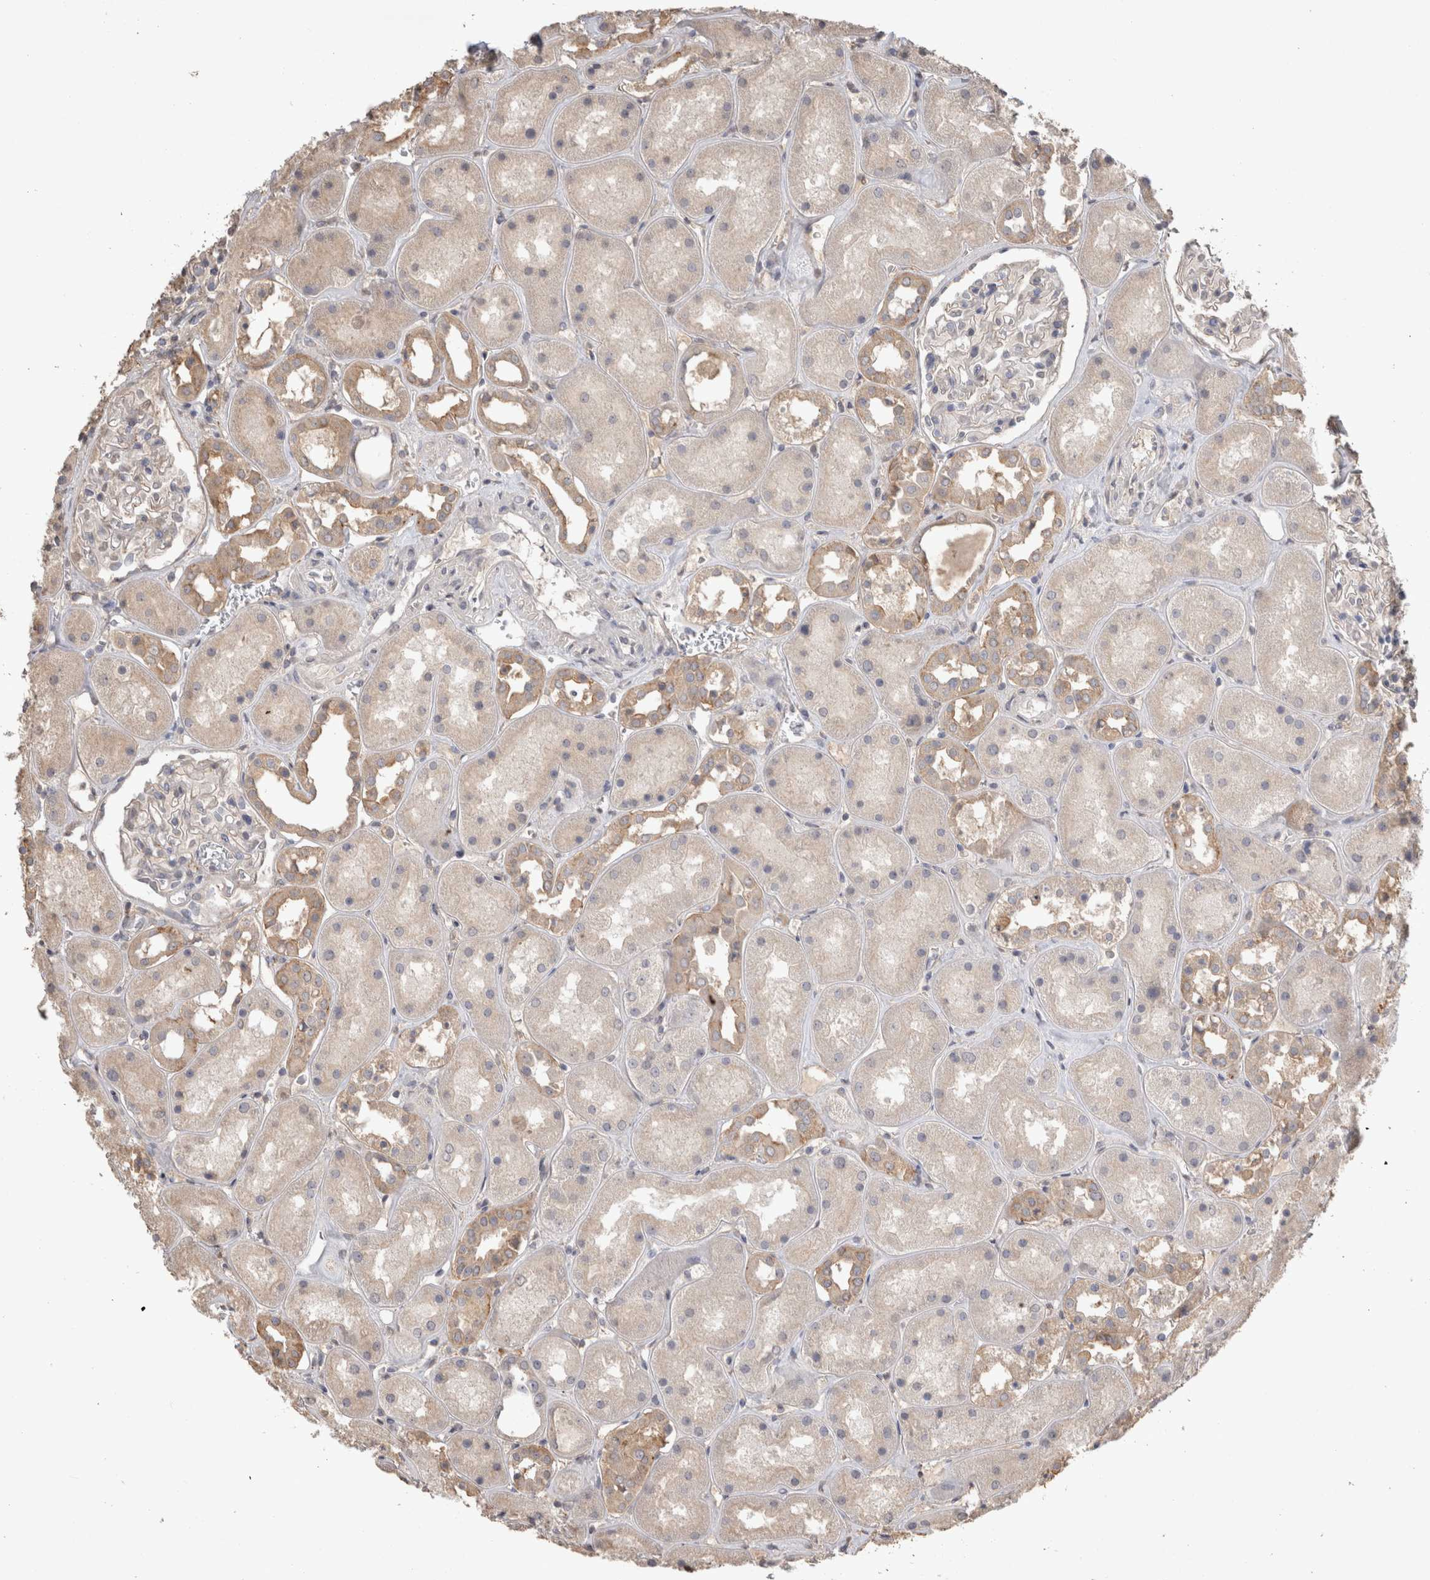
{"staining": {"intensity": "negative", "quantity": "none", "location": "none"}, "tissue": "kidney", "cell_type": "Cells in glomeruli", "image_type": "normal", "snomed": [{"axis": "morphology", "description": "Normal tissue, NOS"}, {"axis": "topography", "description": "Kidney"}], "caption": "High power microscopy micrograph of an IHC image of unremarkable kidney, revealing no significant expression in cells in glomeruli. The staining is performed using DAB brown chromogen with nuclei counter-stained in using hematoxylin.", "gene": "NAALADL2", "patient": {"sex": "male", "age": 70}}